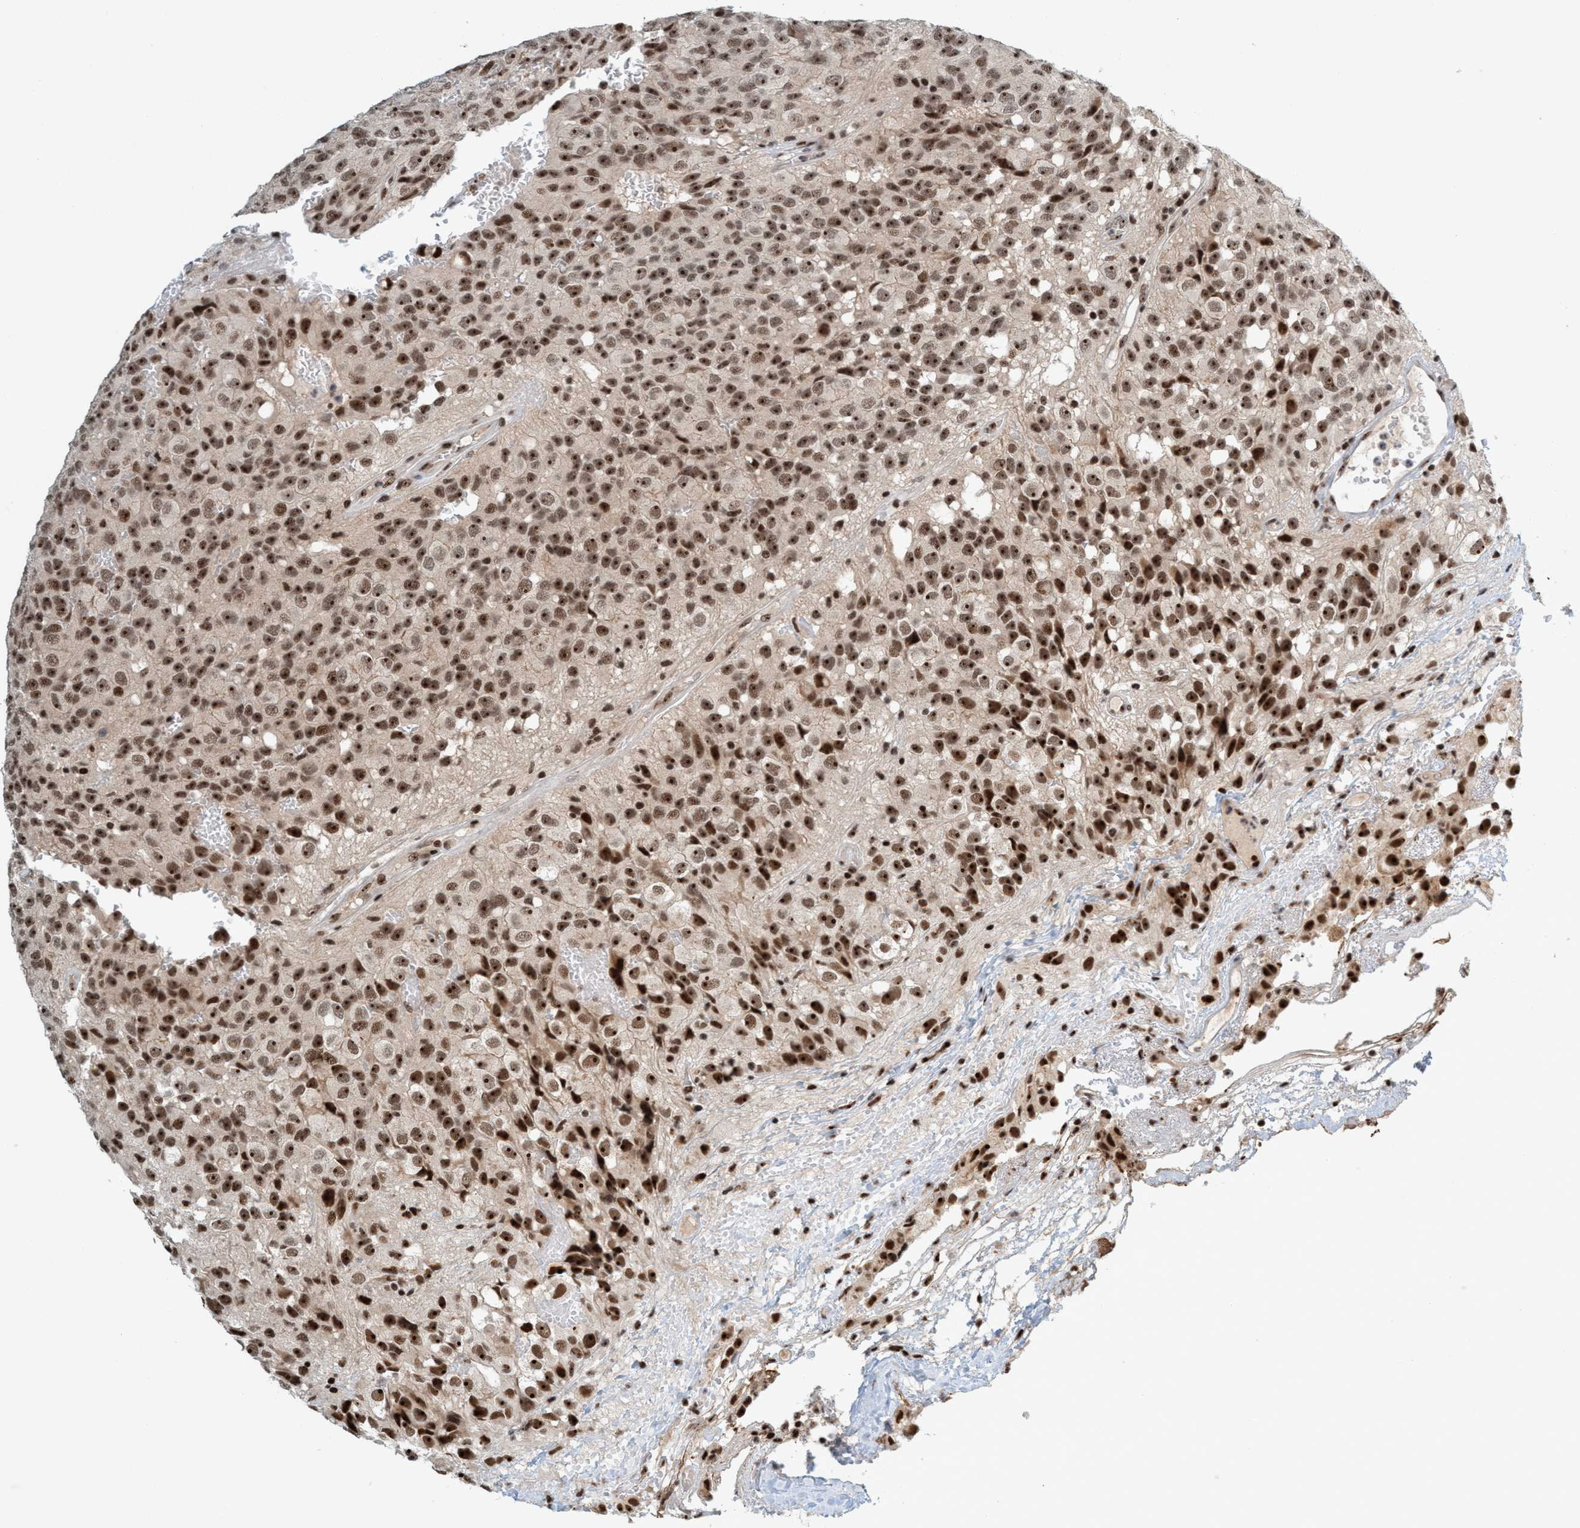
{"staining": {"intensity": "strong", "quantity": ">75%", "location": "nuclear"}, "tissue": "glioma", "cell_type": "Tumor cells", "image_type": "cancer", "snomed": [{"axis": "morphology", "description": "Glioma, malignant, High grade"}, {"axis": "topography", "description": "Brain"}], "caption": "Tumor cells display high levels of strong nuclear staining in approximately >75% of cells in glioma. (DAB IHC with brightfield microscopy, high magnification).", "gene": "SMCR8", "patient": {"sex": "male", "age": 32}}